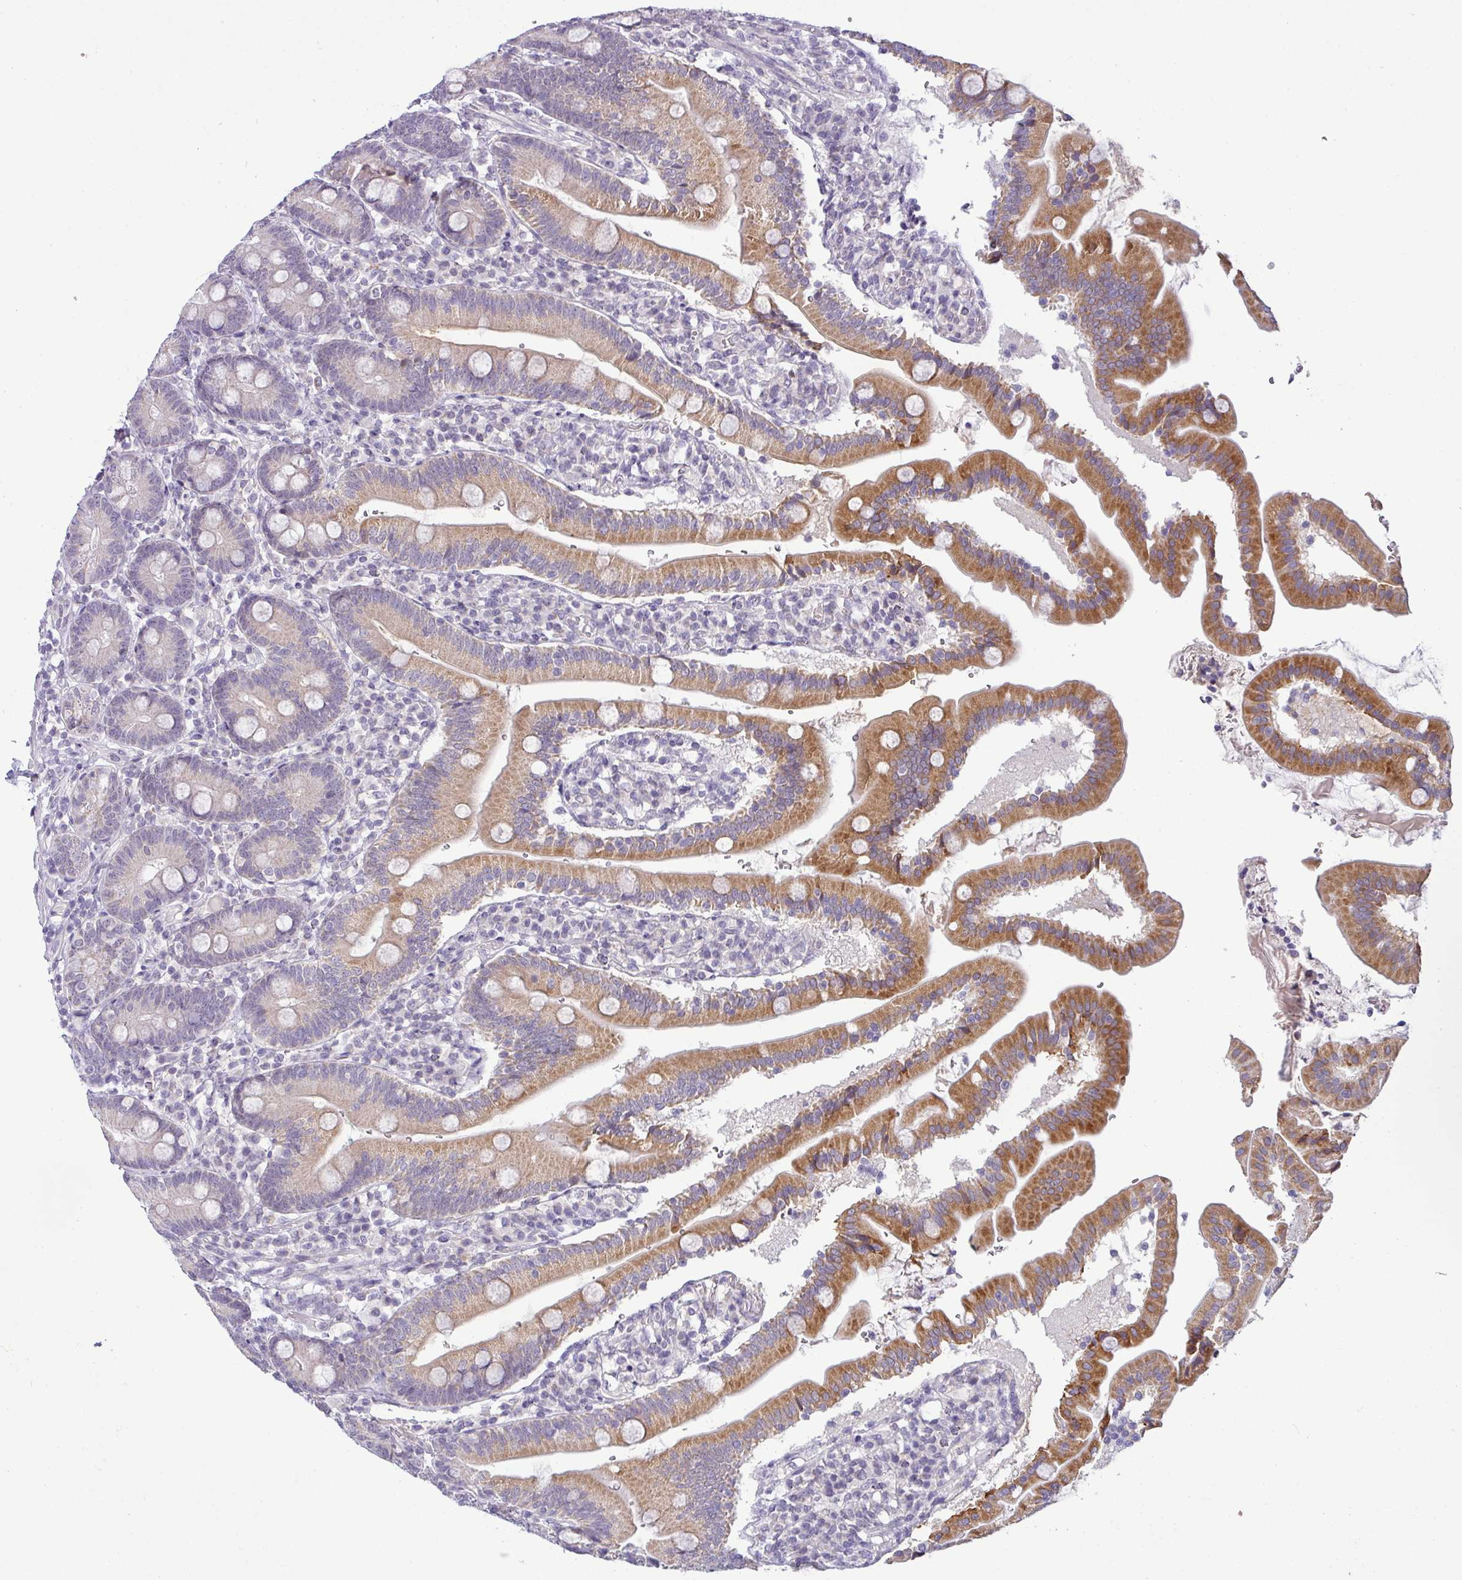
{"staining": {"intensity": "strong", "quantity": "25%-75%", "location": "cytoplasmic/membranous"}, "tissue": "duodenum", "cell_type": "Glandular cells", "image_type": "normal", "snomed": [{"axis": "morphology", "description": "Normal tissue, NOS"}, {"axis": "topography", "description": "Duodenum"}], "caption": "Brown immunohistochemical staining in benign human duodenum shows strong cytoplasmic/membranous staining in approximately 25%-75% of glandular cells.", "gene": "HBEGF", "patient": {"sex": "female", "age": 67}}